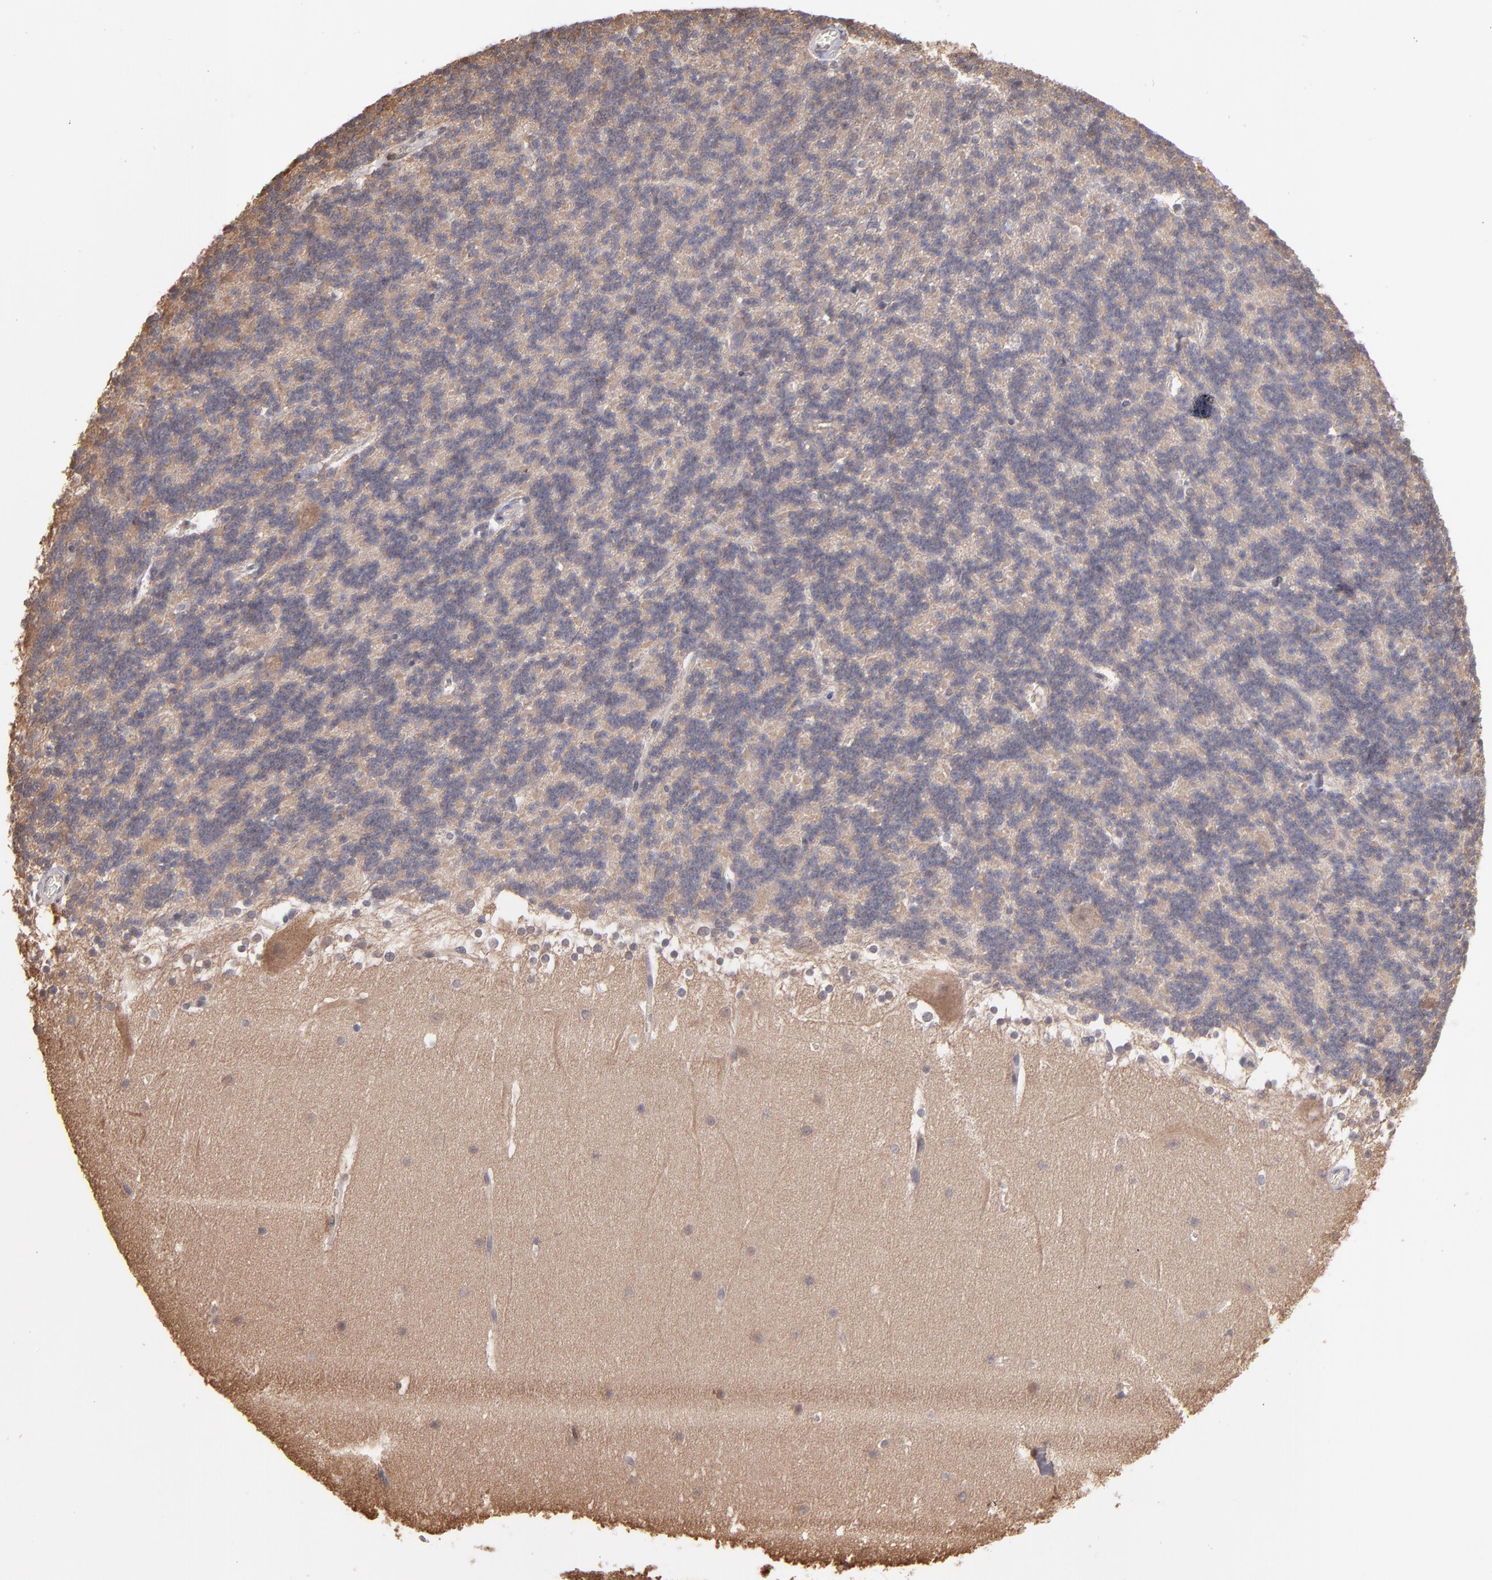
{"staining": {"intensity": "moderate", "quantity": ">75%", "location": "cytoplasmic/membranous"}, "tissue": "cerebellum", "cell_type": "Cells in granular layer", "image_type": "normal", "snomed": [{"axis": "morphology", "description": "Normal tissue, NOS"}, {"axis": "topography", "description": "Cerebellum"}], "caption": "A photomicrograph showing moderate cytoplasmic/membranous expression in approximately >75% of cells in granular layer in normal cerebellum, as visualized by brown immunohistochemical staining.", "gene": "MAP2K2", "patient": {"sex": "female", "age": 19}}